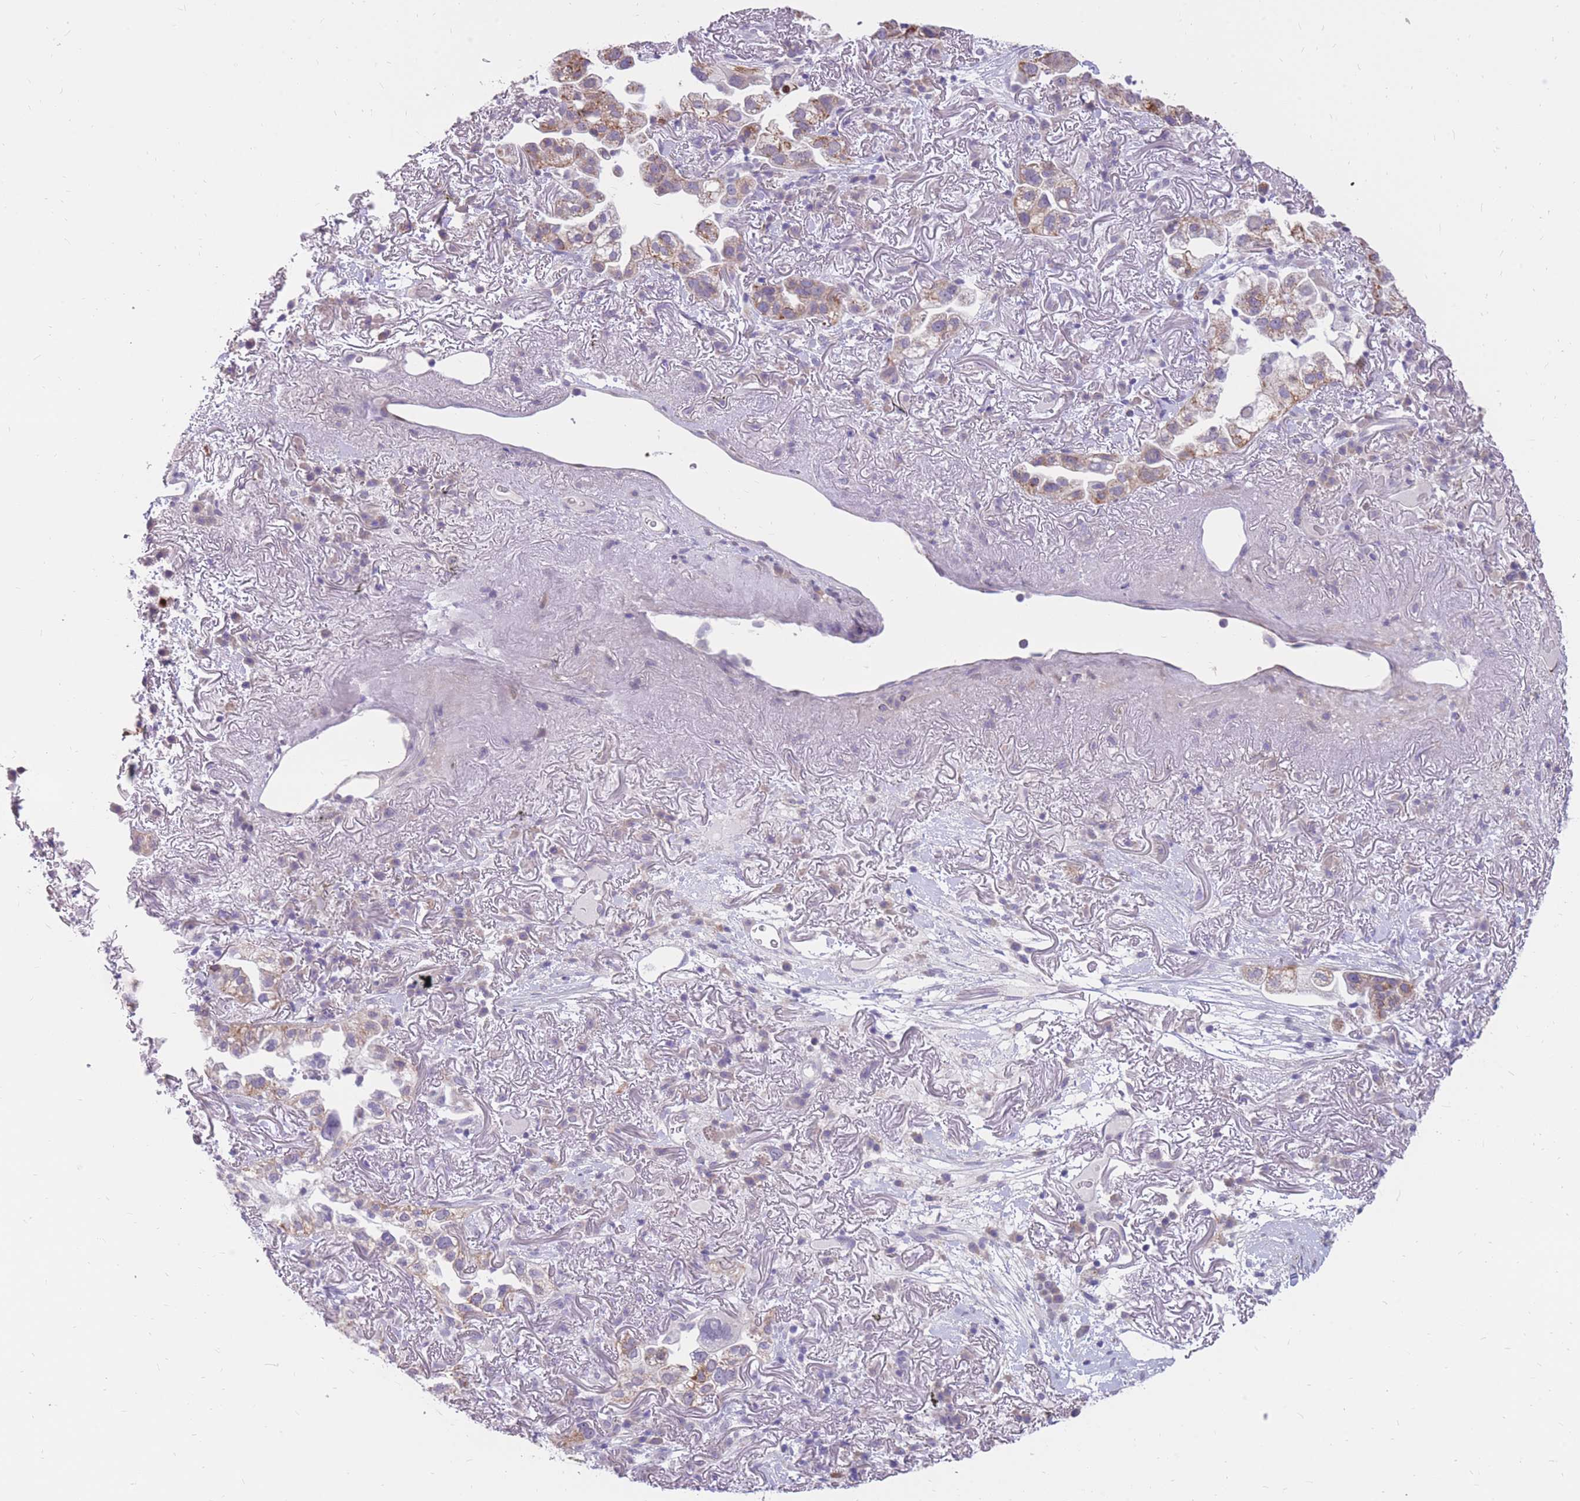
{"staining": {"intensity": "moderate", "quantity": "<25%", "location": "cytoplasmic/membranous"}, "tissue": "lung cancer", "cell_type": "Tumor cells", "image_type": "cancer", "snomed": [{"axis": "morphology", "description": "Adenocarcinoma, NOS"}, {"axis": "topography", "description": "Lung"}], "caption": "Immunohistochemistry histopathology image of neoplastic tissue: adenocarcinoma (lung) stained using IHC displays low levels of moderate protein expression localized specifically in the cytoplasmic/membranous of tumor cells, appearing as a cytoplasmic/membranous brown color.", "gene": "RNF170", "patient": {"sex": "female", "age": 69}}